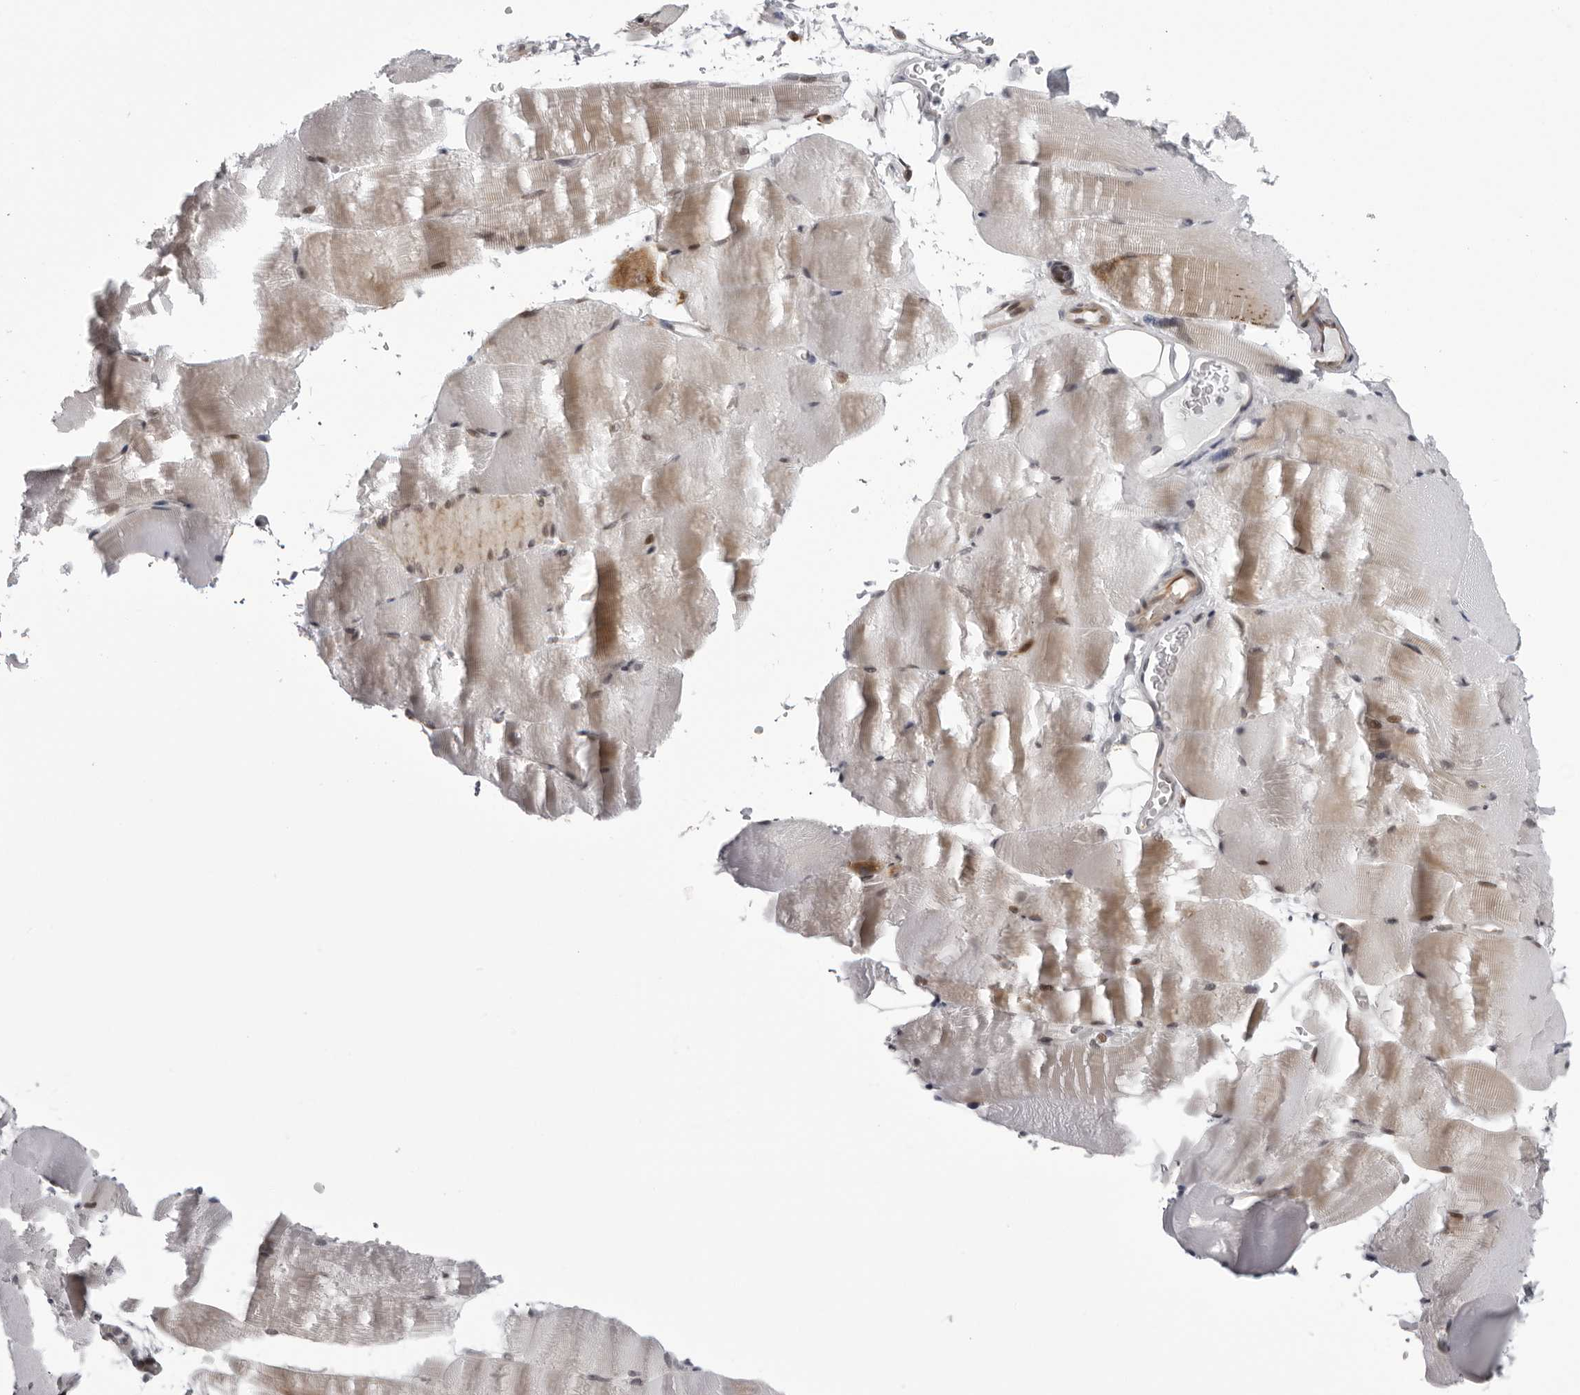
{"staining": {"intensity": "weak", "quantity": "<25%", "location": "cytoplasmic/membranous,nuclear"}, "tissue": "skeletal muscle", "cell_type": "Myocytes", "image_type": "normal", "snomed": [{"axis": "morphology", "description": "Normal tissue, NOS"}, {"axis": "topography", "description": "Skeletal muscle"}, {"axis": "topography", "description": "Parathyroid gland"}], "caption": "Immunohistochemistry (IHC) image of normal skeletal muscle stained for a protein (brown), which shows no staining in myocytes. The staining is performed using DAB (3,3'-diaminobenzidine) brown chromogen with nuclei counter-stained in using hematoxylin.", "gene": "GCSAML", "patient": {"sex": "female", "age": 37}}